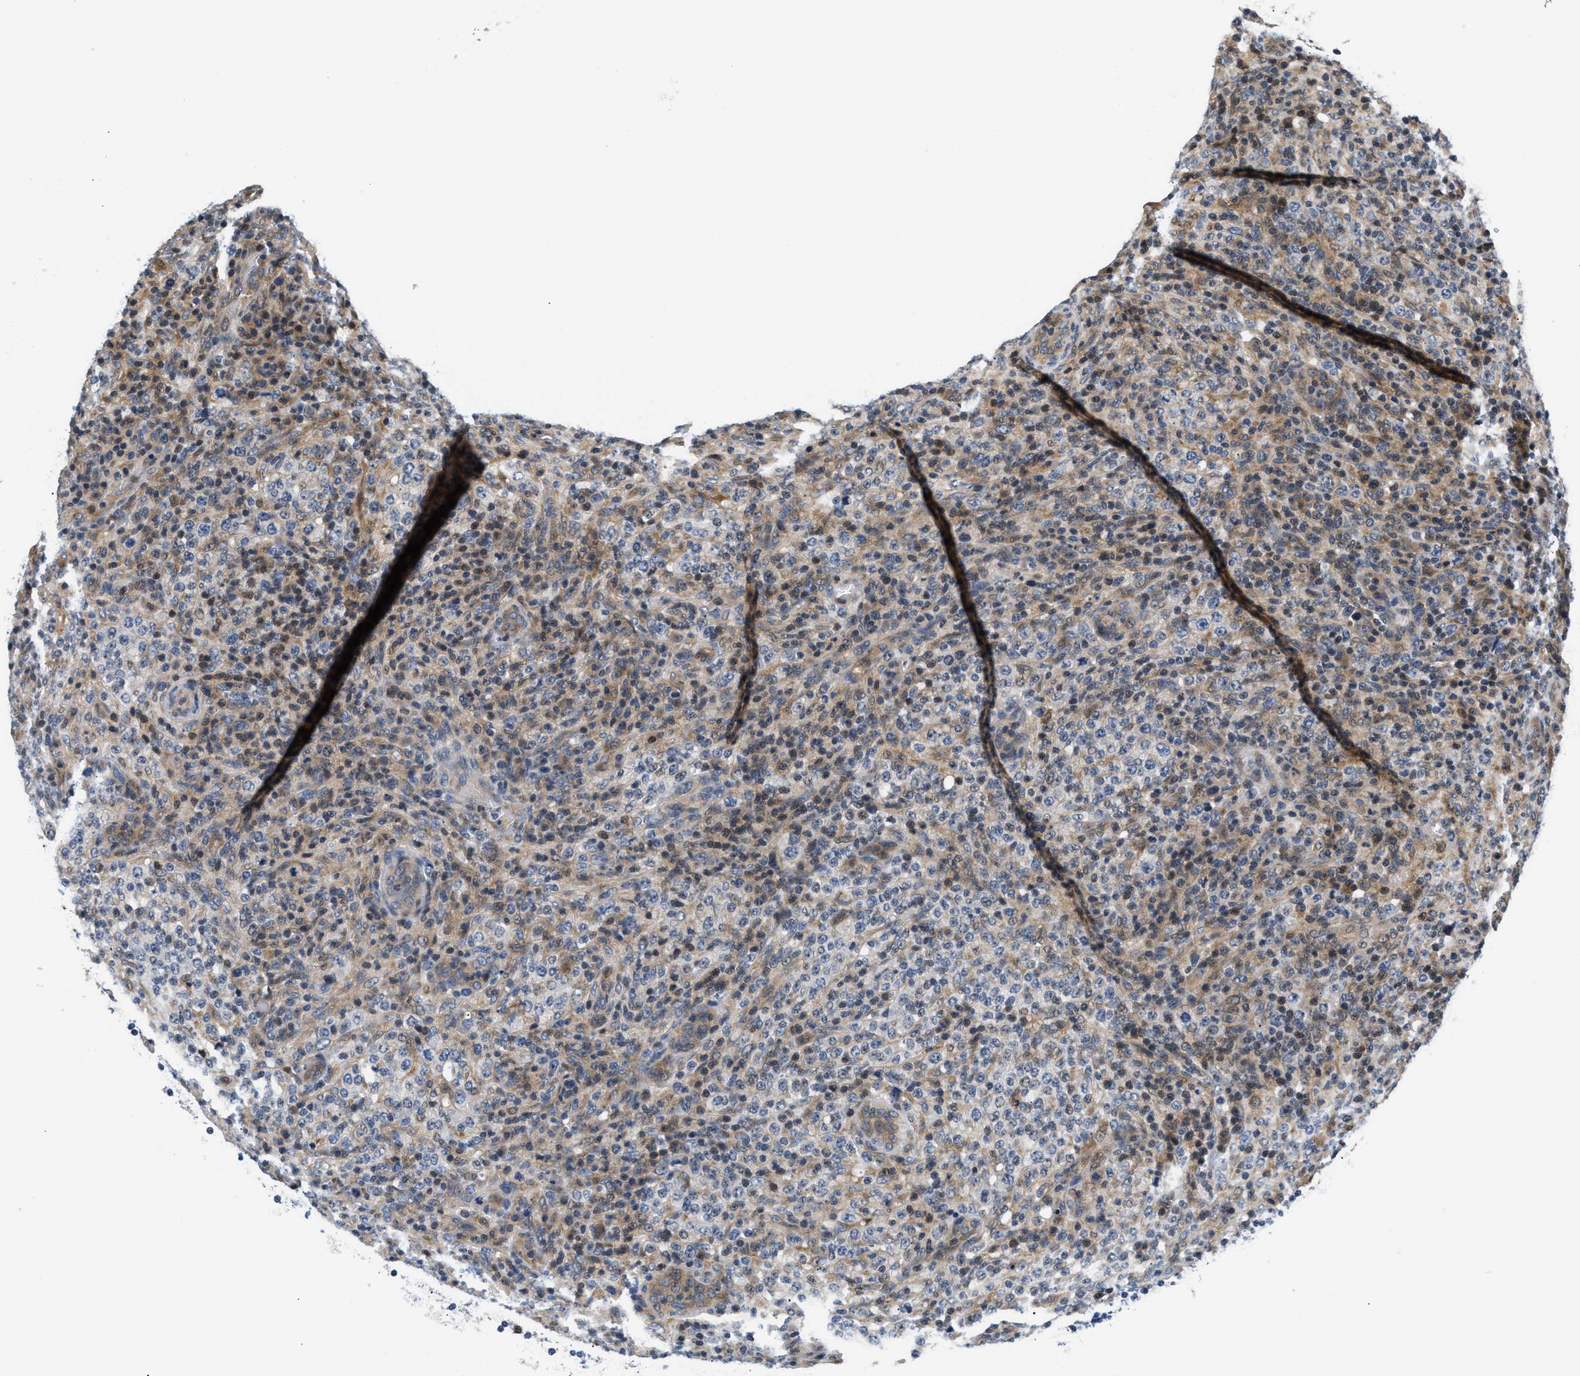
{"staining": {"intensity": "weak", "quantity": "<25%", "location": "cytoplasmic/membranous"}, "tissue": "lymphoma", "cell_type": "Tumor cells", "image_type": "cancer", "snomed": [{"axis": "morphology", "description": "Malignant lymphoma, non-Hodgkin's type, High grade"}, {"axis": "topography", "description": "Lymph node"}], "caption": "Immunohistochemistry (IHC) micrograph of neoplastic tissue: human lymphoma stained with DAB (3,3'-diaminobenzidine) reveals no significant protein expression in tumor cells.", "gene": "TNIP2", "patient": {"sex": "female", "age": 76}}